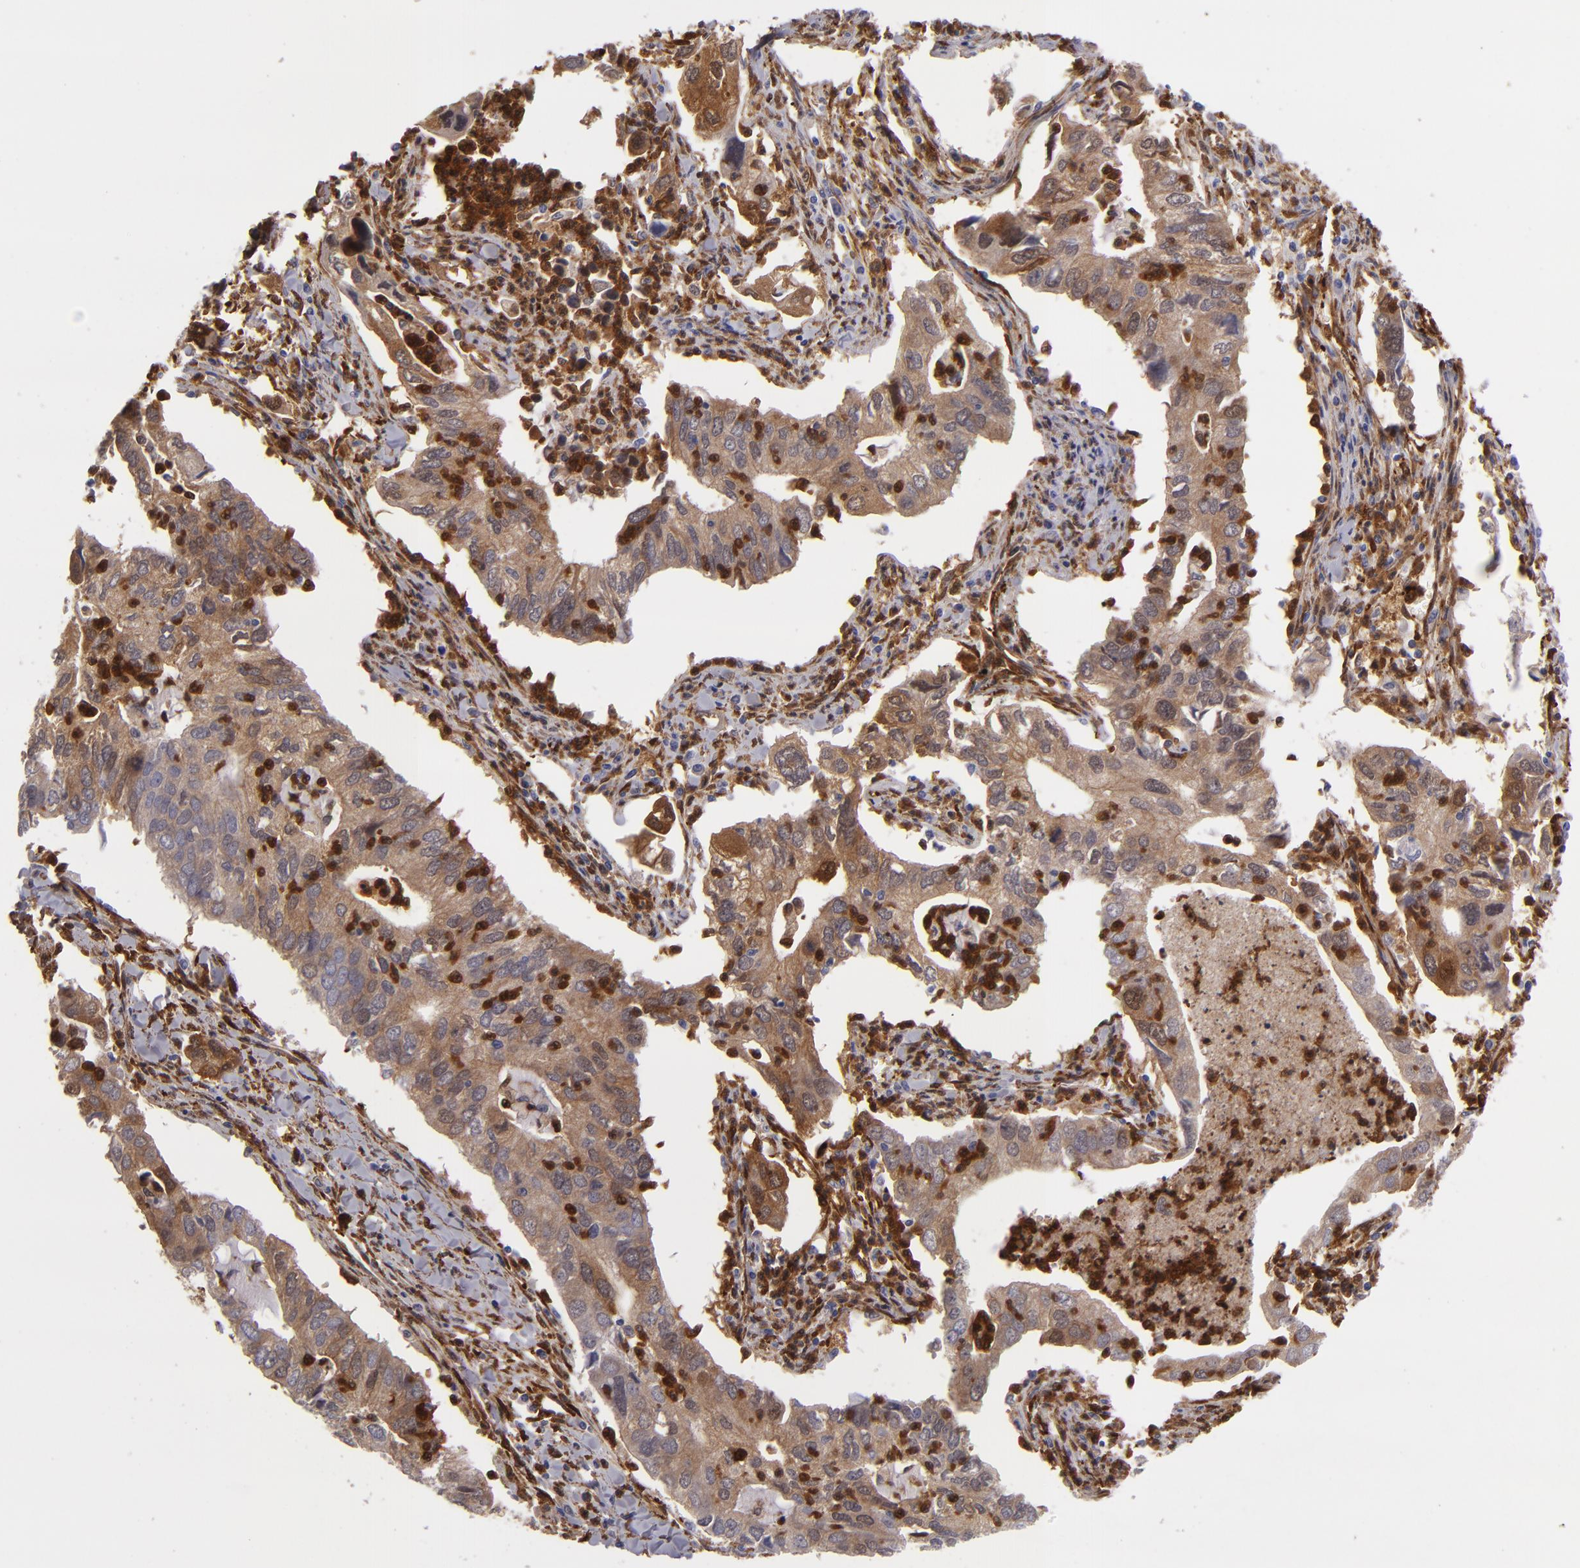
{"staining": {"intensity": "strong", "quantity": ">75%", "location": "cytoplasmic/membranous"}, "tissue": "lung cancer", "cell_type": "Tumor cells", "image_type": "cancer", "snomed": [{"axis": "morphology", "description": "Adenocarcinoma, NOS"}, {"axis": "topography", "description": "Lung"}], "caption": "Human lung cancer (adenocarcinoma) stained for a protein (brown) exhibits strong cytoplasmic/membranous positive expression in about >75% of tumor cells.", "gene": "VCL", "patient": {"sex": "male", "age": 48}}